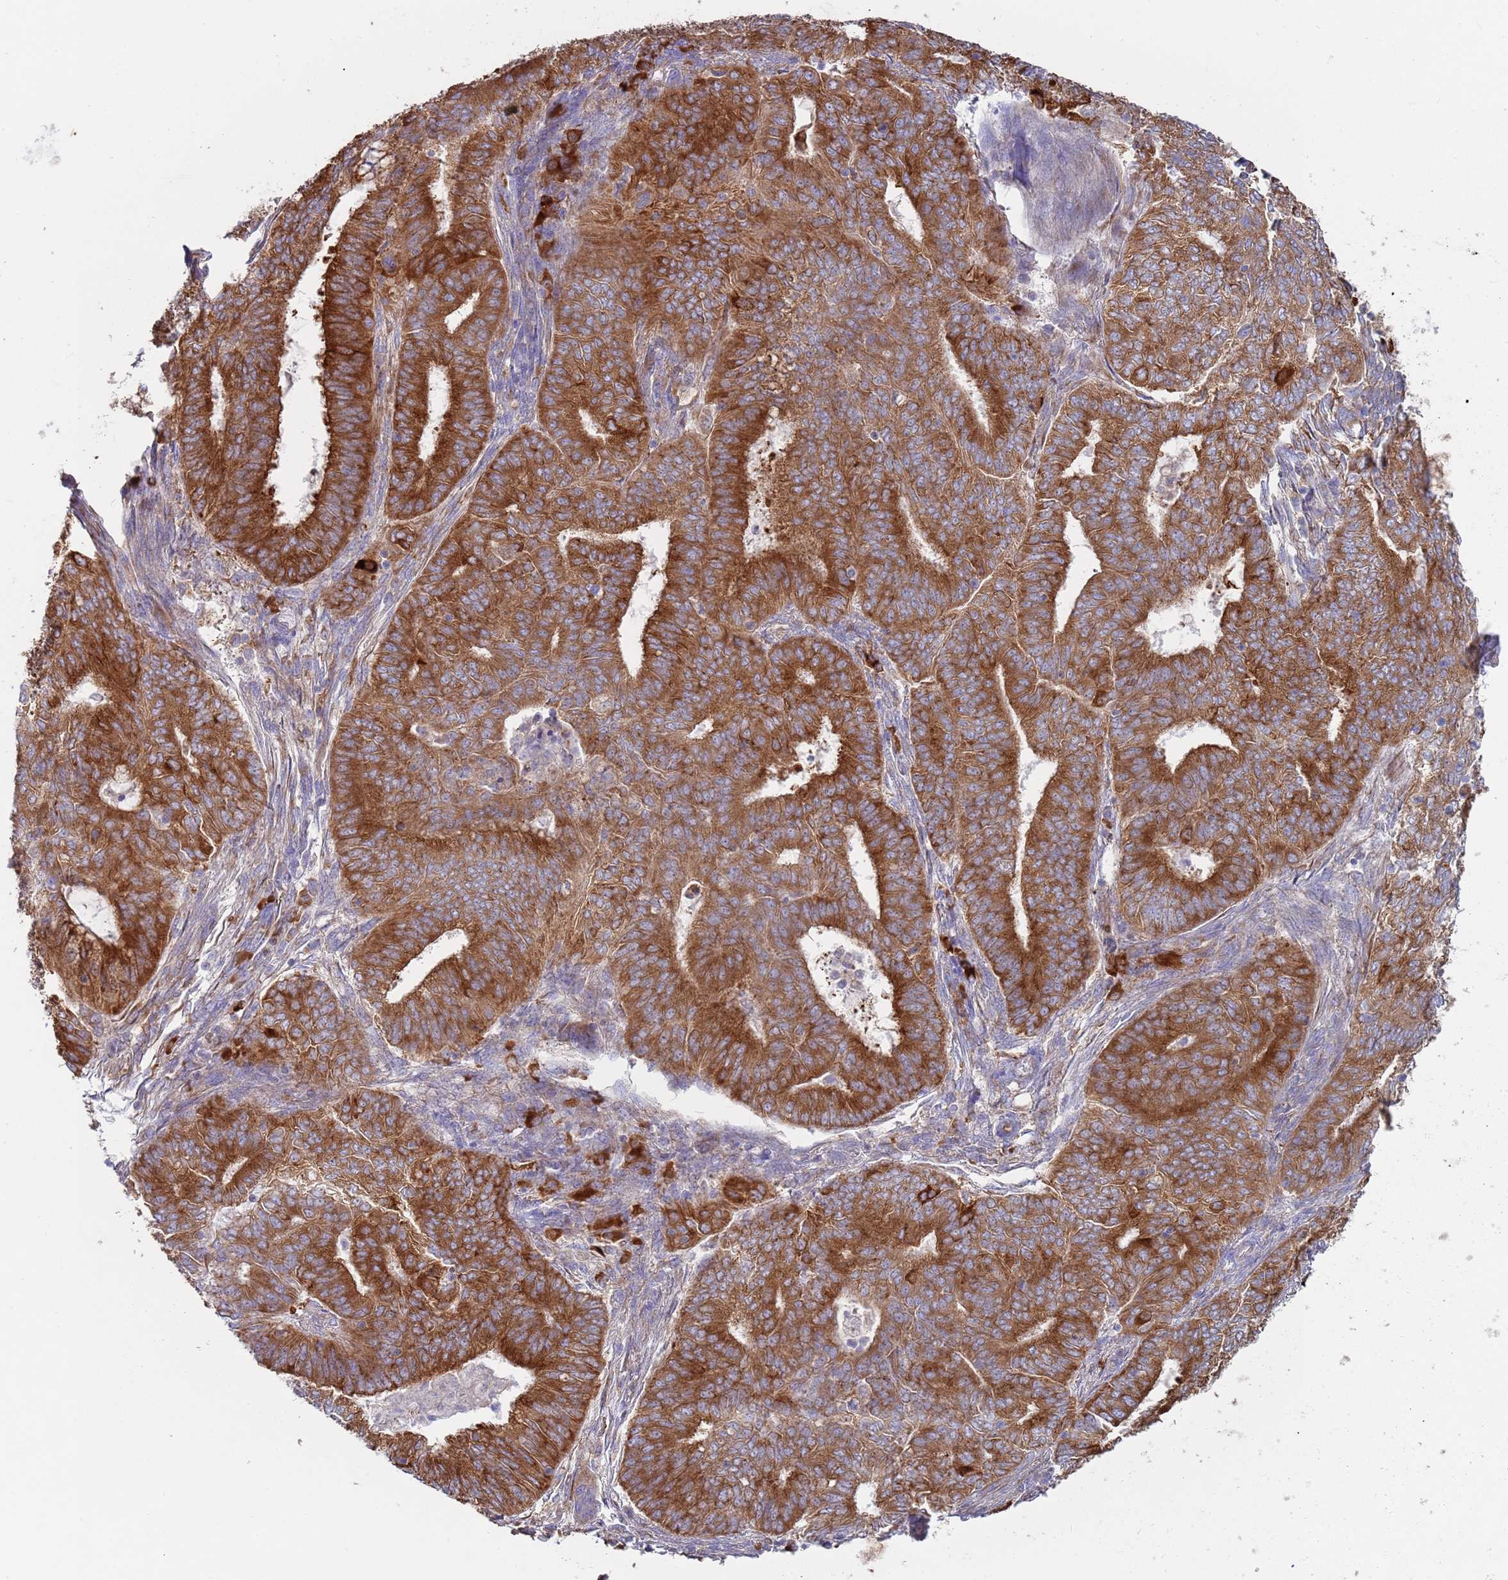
{"staining": {"intensity": "strong", "quantity": ">75%", "location": "cytoplasmic/membranous"}, "tissue": "endometrial cancer", "cell_type": "Tumor cells", "image_type": "cancer", "snomed": [{"axis": "morphology", "description": "Adenocarcinoma, NOS"}, {"axis": "topography", "description": "Endometrium"}], "caption": "Strong cytoplasmic/membranous protein positivity is appreciated in approximately >75% of tumor cells in endometrial adenocarcinoma. (brown staining indicates protein expression, while blue staining denotes nuclei).", "gene": "ZNF844", "patient": {"sex": "female", "age": 62}}